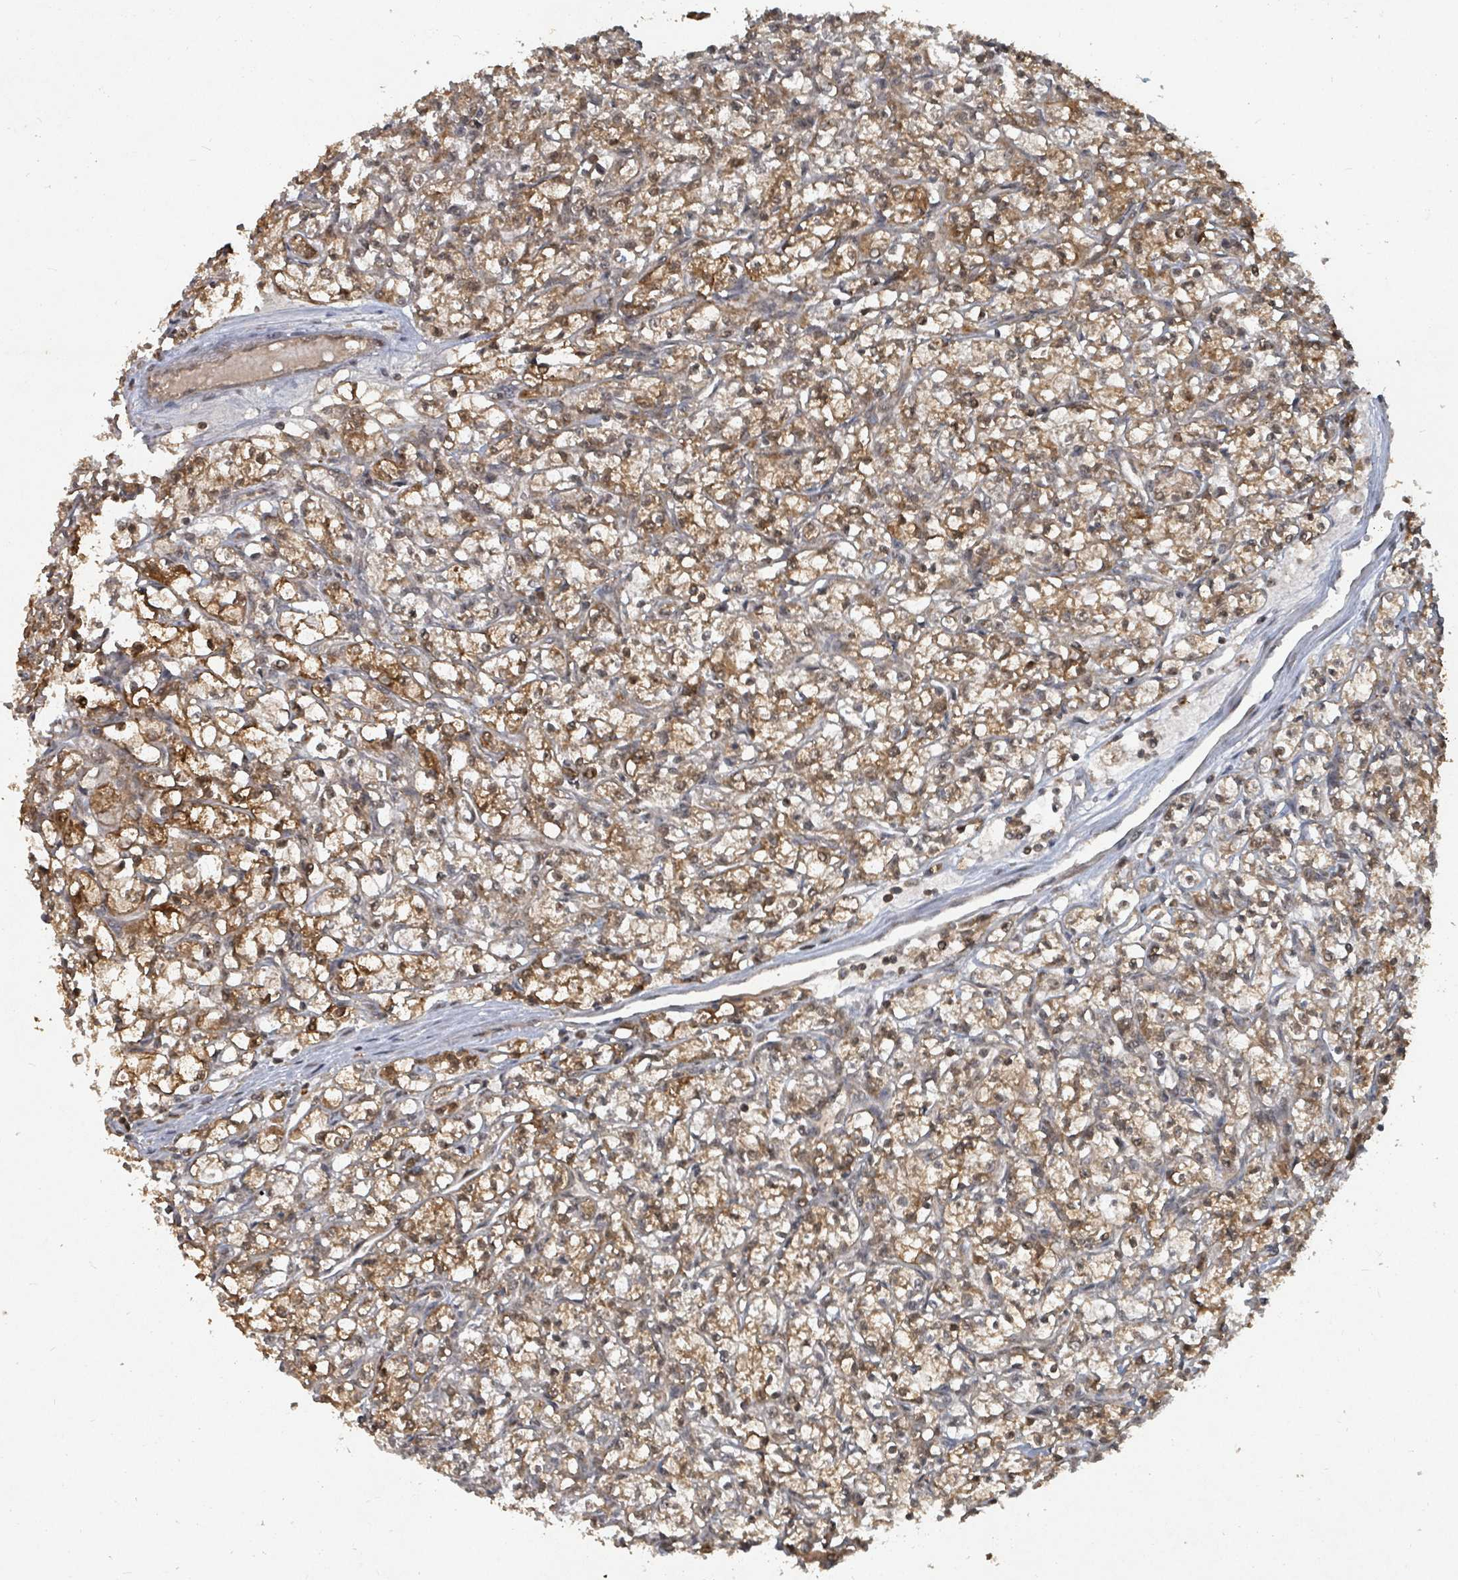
{"staining": {"intensity": "moderate", "quantity": ">75%", "location": "cytoplasmic/membranous,nuclear"}, "tissue": "renal cancer", "cell_type": "Tumor cells", "image_type": "cancer", "snomed": [{"axis": "morphology", "description": "Adenocarcinoma, NOS"}, {"axis": "topography", "description": "Kidney"}], "caption": "A photomicrograph of adenocarcinoma (renal) stained for a protein displays moderate cytoplasmic/membranous and nuclear brown staining in tumor cells. (DAB (3,3'-diaminobenzidine) = brown stain, brightfield microscopy at high magnification).", "gene": "KDM4E", "patient": {"sex": "female", "age": 59}}